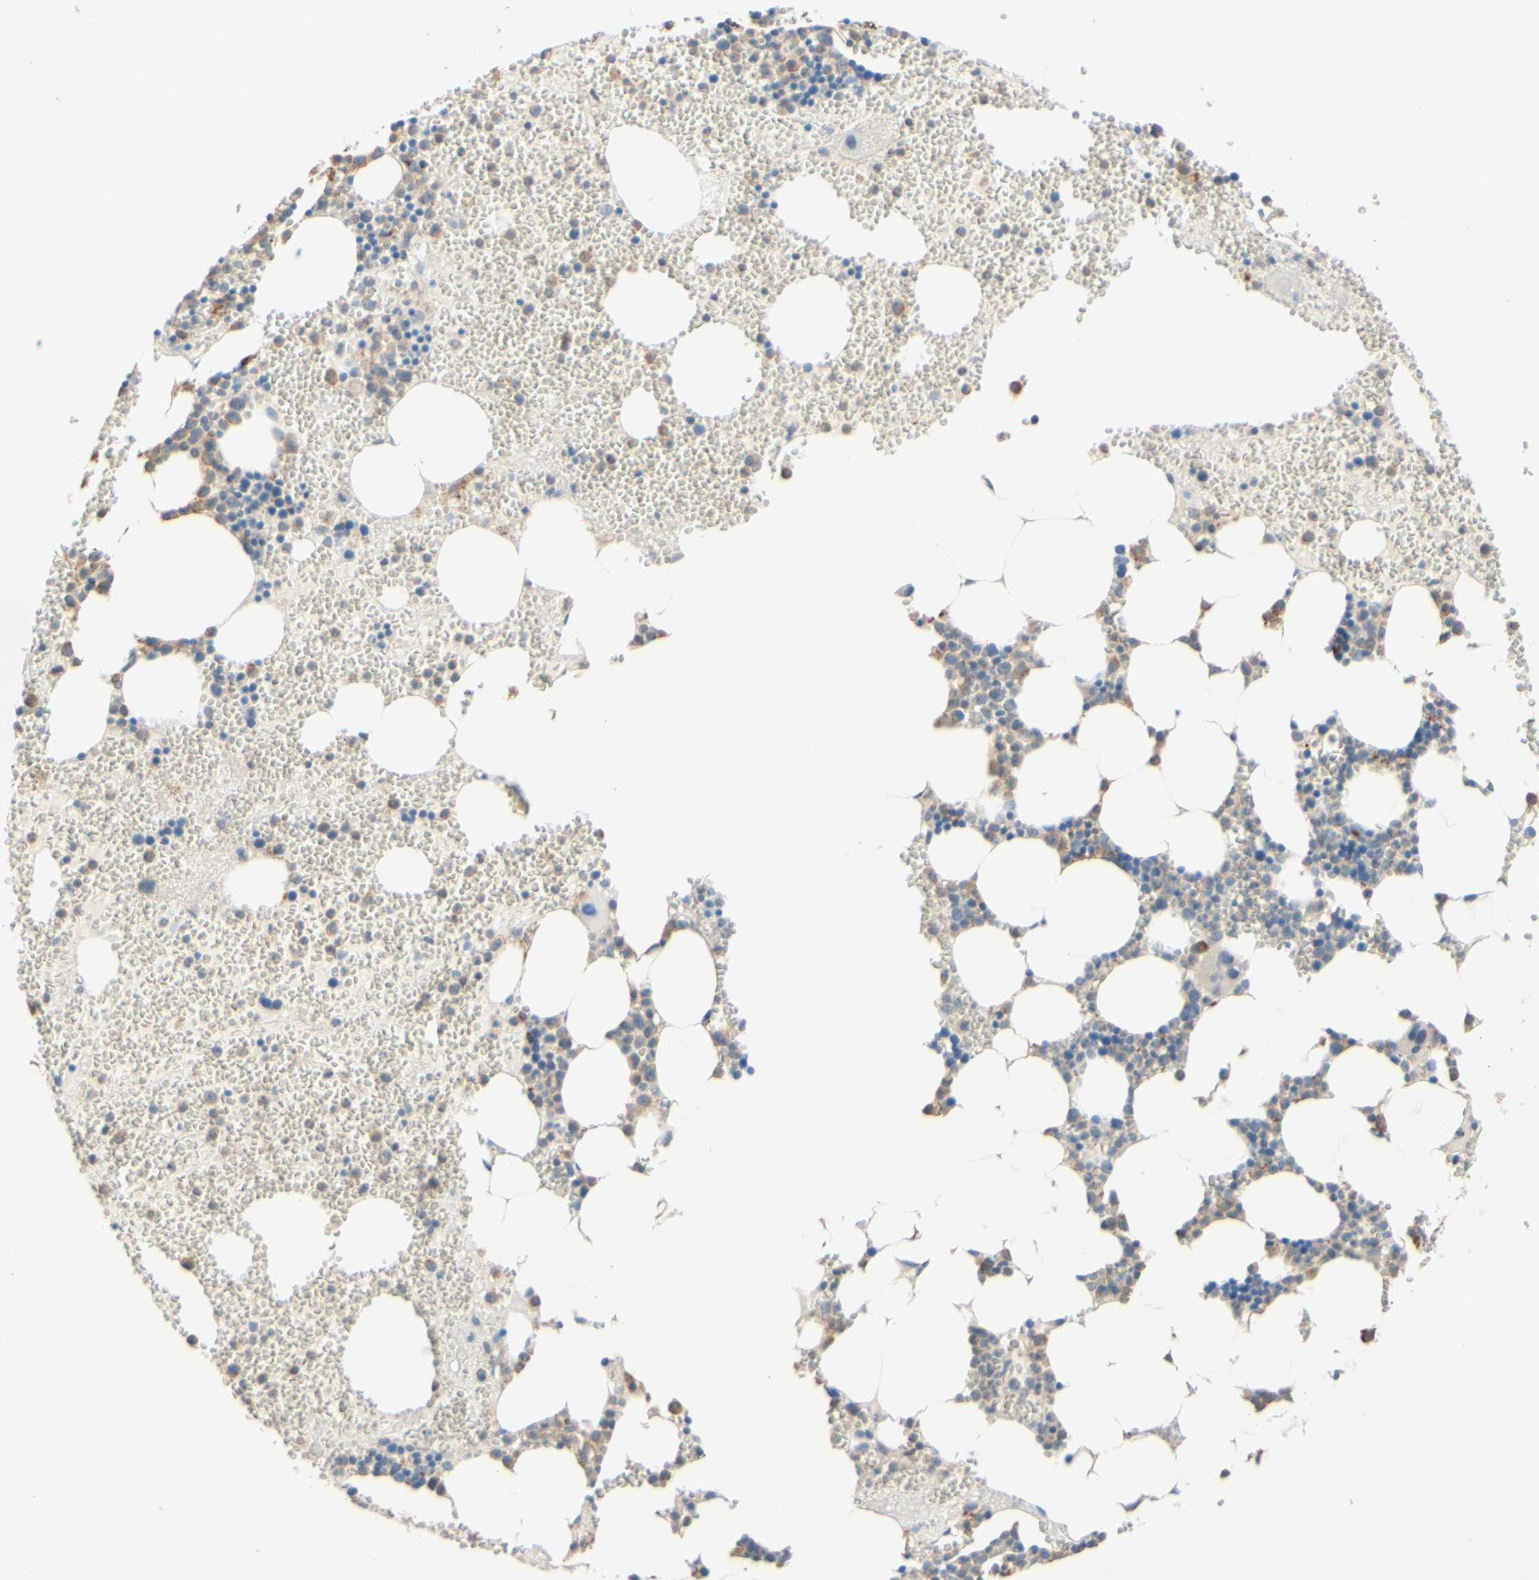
{"staining": {"intensity": "weak", "quantity": "25%-75%", "location": "cytoplasmic/membranous"}, "tissue": "bone marrow", "cell_type": "Hematopoietic cells", "image_type": "normal", "snomed": [{"axis": "morphology", "description": "Normal tissue, NOS"}, {"axis": "morphology", "description": "Inflammation, NOS"}, {"axis": "topography", "description": "Bone marrow"}], "caption": "The image displays immunohistochemical staining of benign bone marrow. There is weak cytoplasmic/membranous staining is identified in about 25%-75% of hematopoietic cells.", "gene": "SMIM19", "patient": {"sex": "female", "age": 76}}